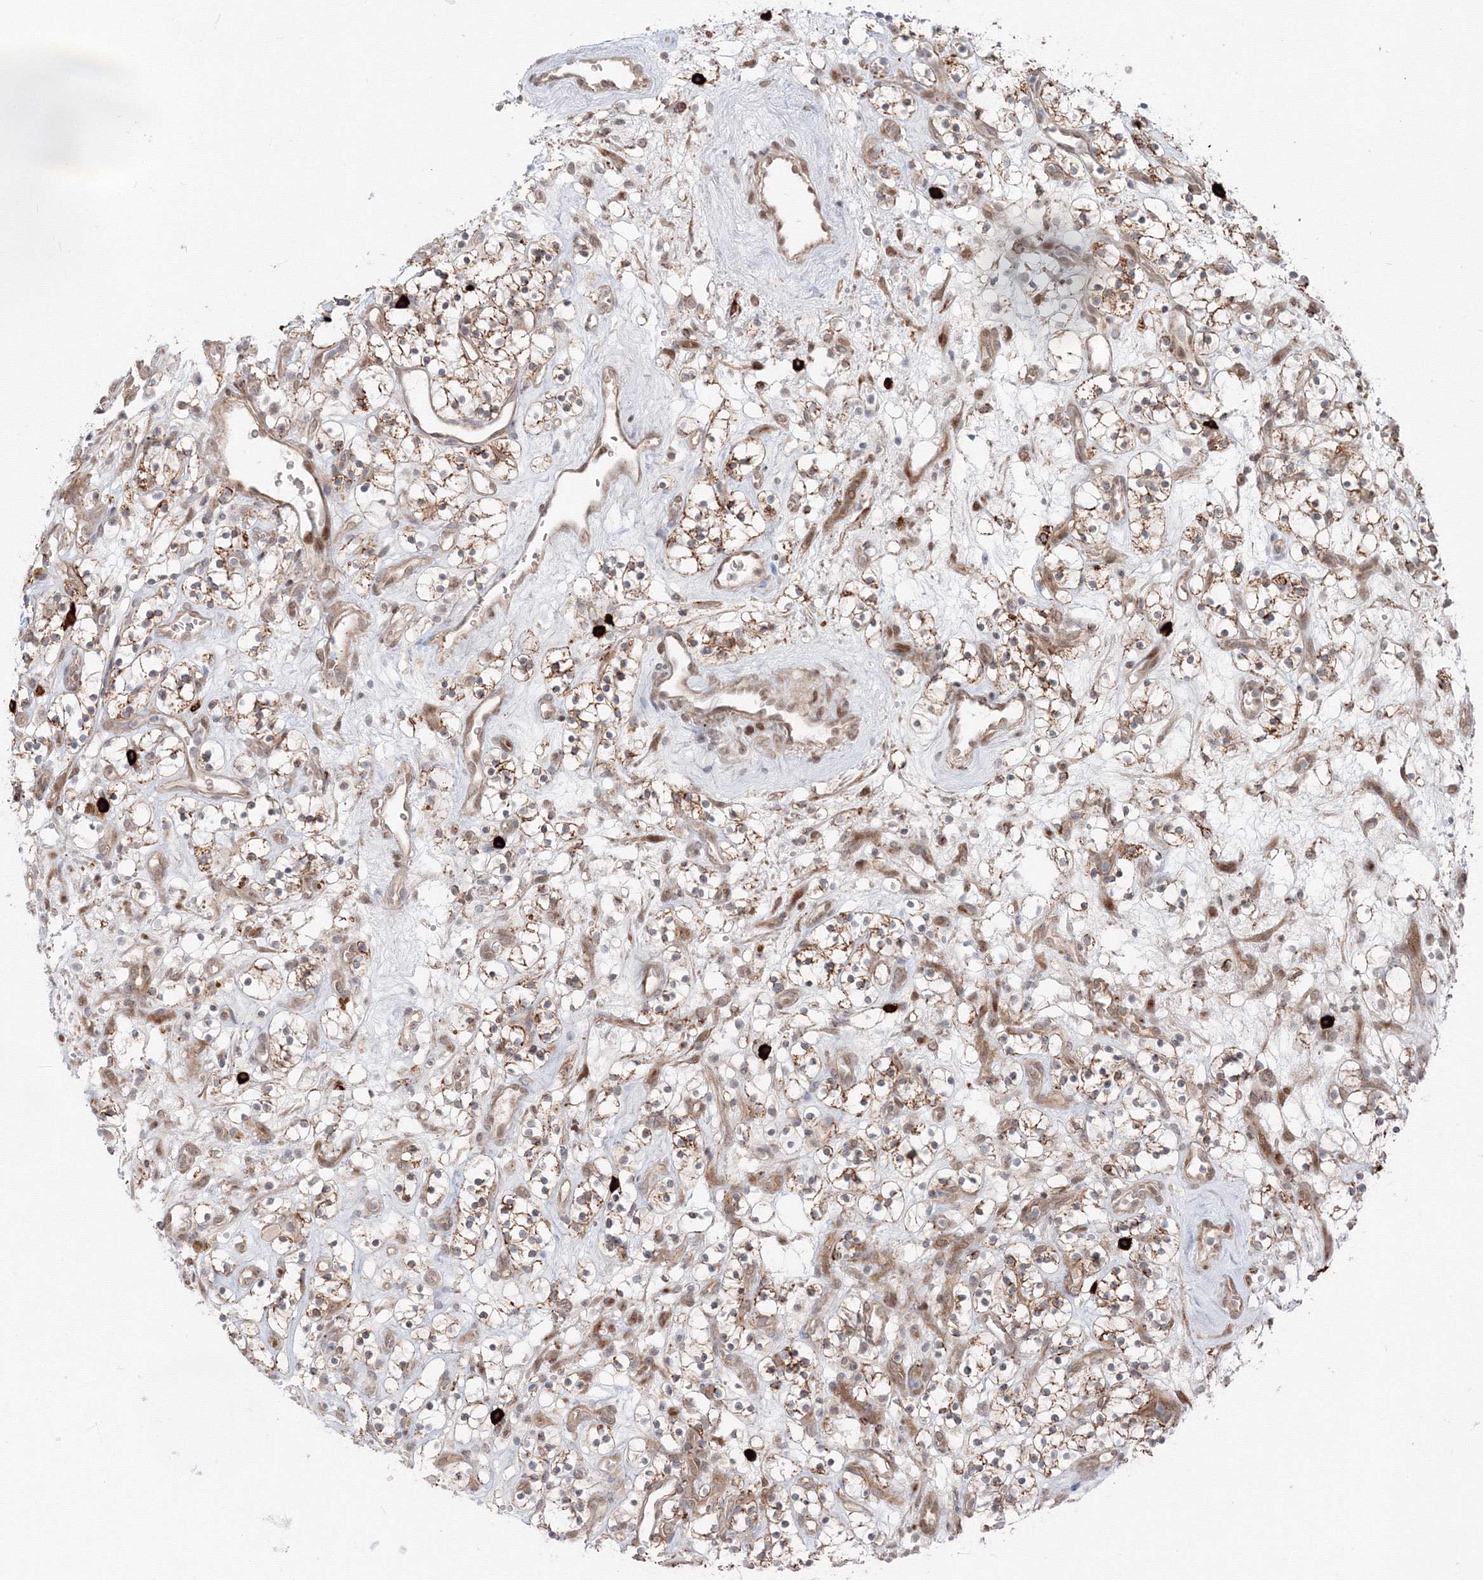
{"staining": {"intensity": "moderate", "quantity": ">75%", "location": "cytoplasmic/membranous"}, "tissue": "renal cancer", "cell_type": "Tumor cells", "image_type": "cancer", "snomed": [{"axis": "morphology", "description": "Adenocarcinoma, NOS"}, {"axis": "topography", "description": "Kidney"}], "caption": "Renal cancer (adenocarcinoma) stained with IHC shows moderate cytoplasmic/membranous staining in about >75% of tumor cells. Ihc stains the protein of interest in brown and the nuclei are stained blue.", "gene": "SH3PXD2A", "patient": {"sex": "female", "age": 57}}